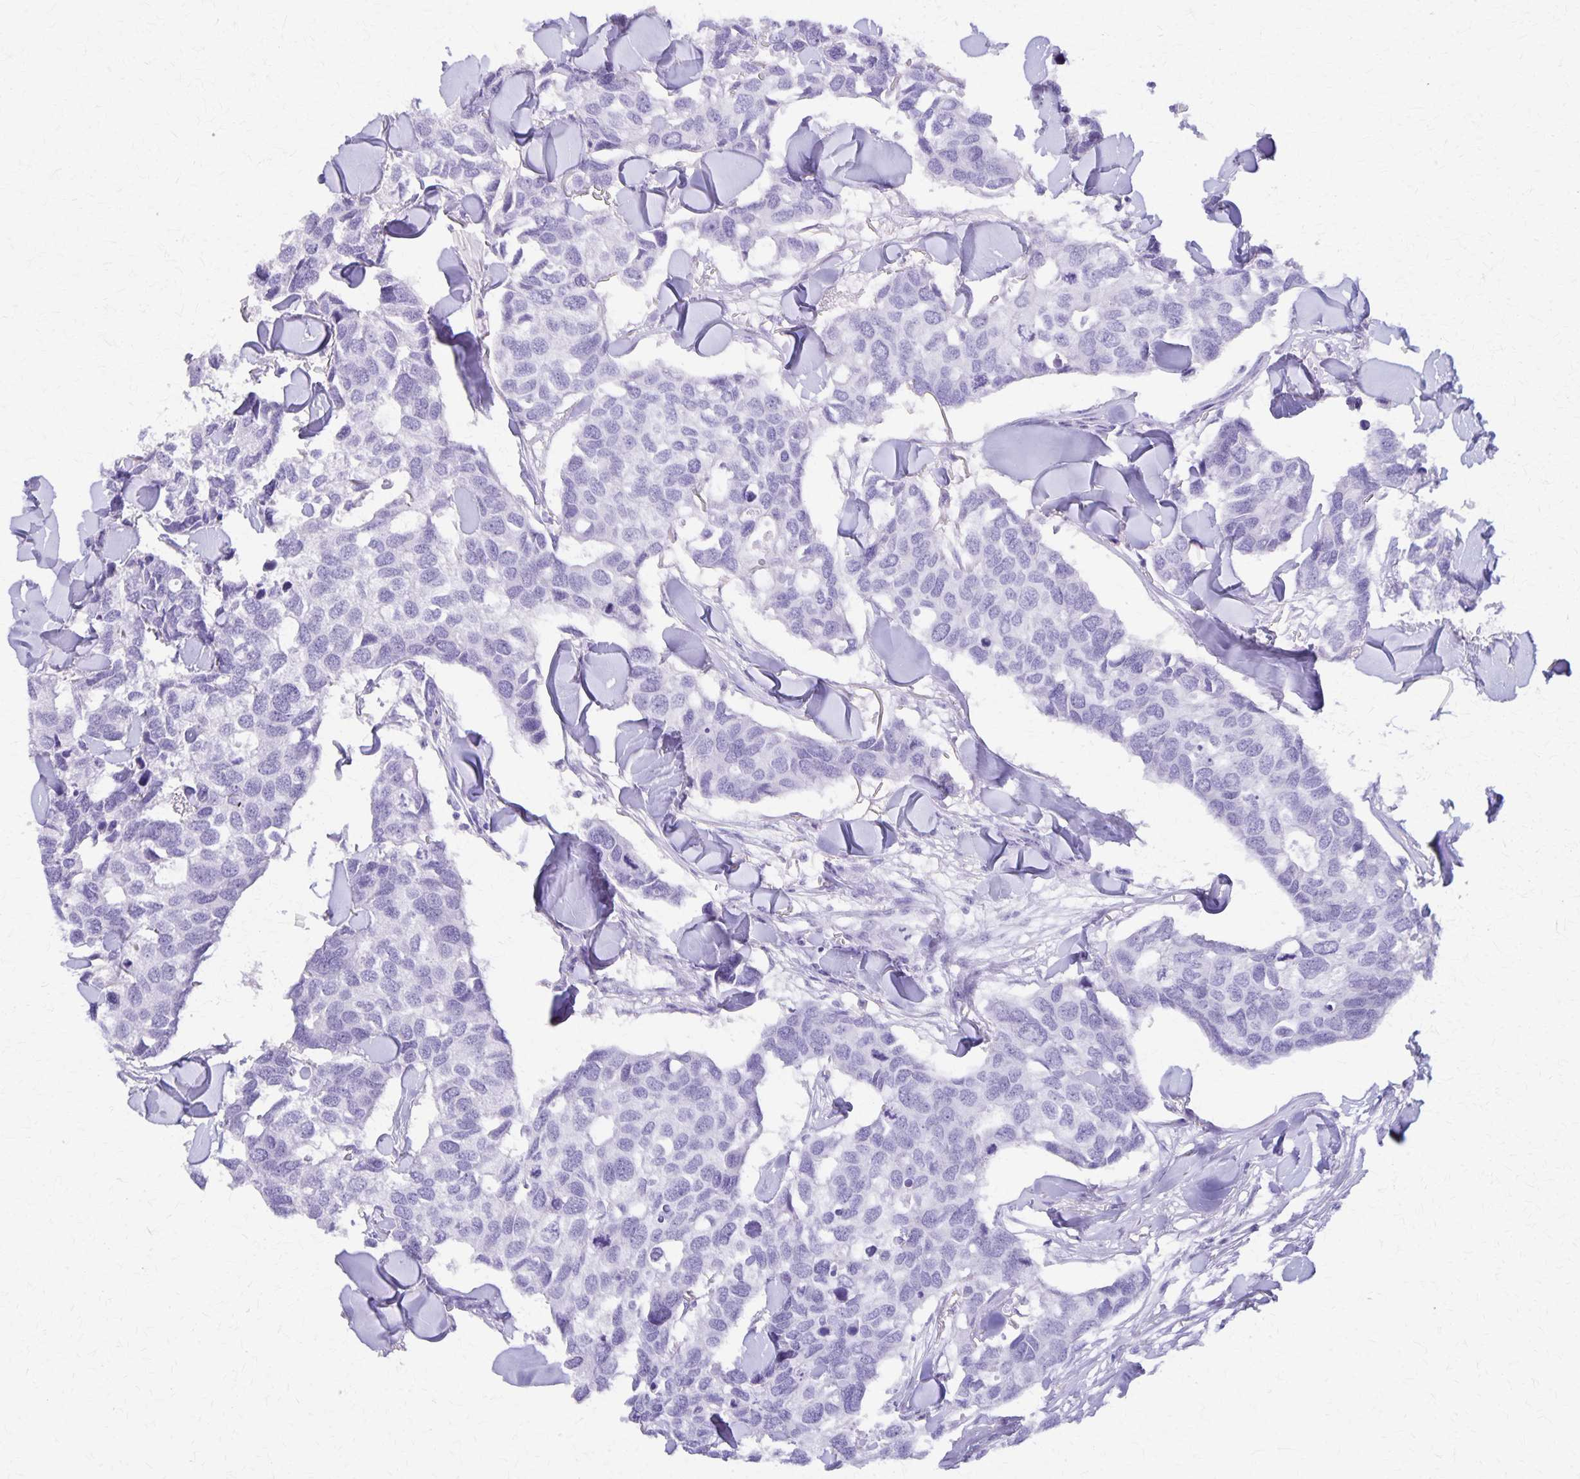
{"staining": {"intensity": "negative", "quantity": "none", "location": "none"}, "tissue": "breast cancer", "cell_type": "Tumor cells", "image_type": "cancer", "snomed": [{"axis": "morphology", "description": "Duct carcinoma"}, {"axis": "topography", "description": "Breast"}], "caption": "High power microscopy photomicrograph of an immunohistochemistry (IHC) image of intraductal carcinoma (breast), revealing no significant positivity in tumor cells. The staining was performed using DAB (3,3'-diaminobenzidine) to visualize the protein expression in brown, while the nuclei were stained in blue with hematoxylin (Magnification: 20x).", "gene": "DEFA5", "patient": {"sex": "female", "age": 83}}